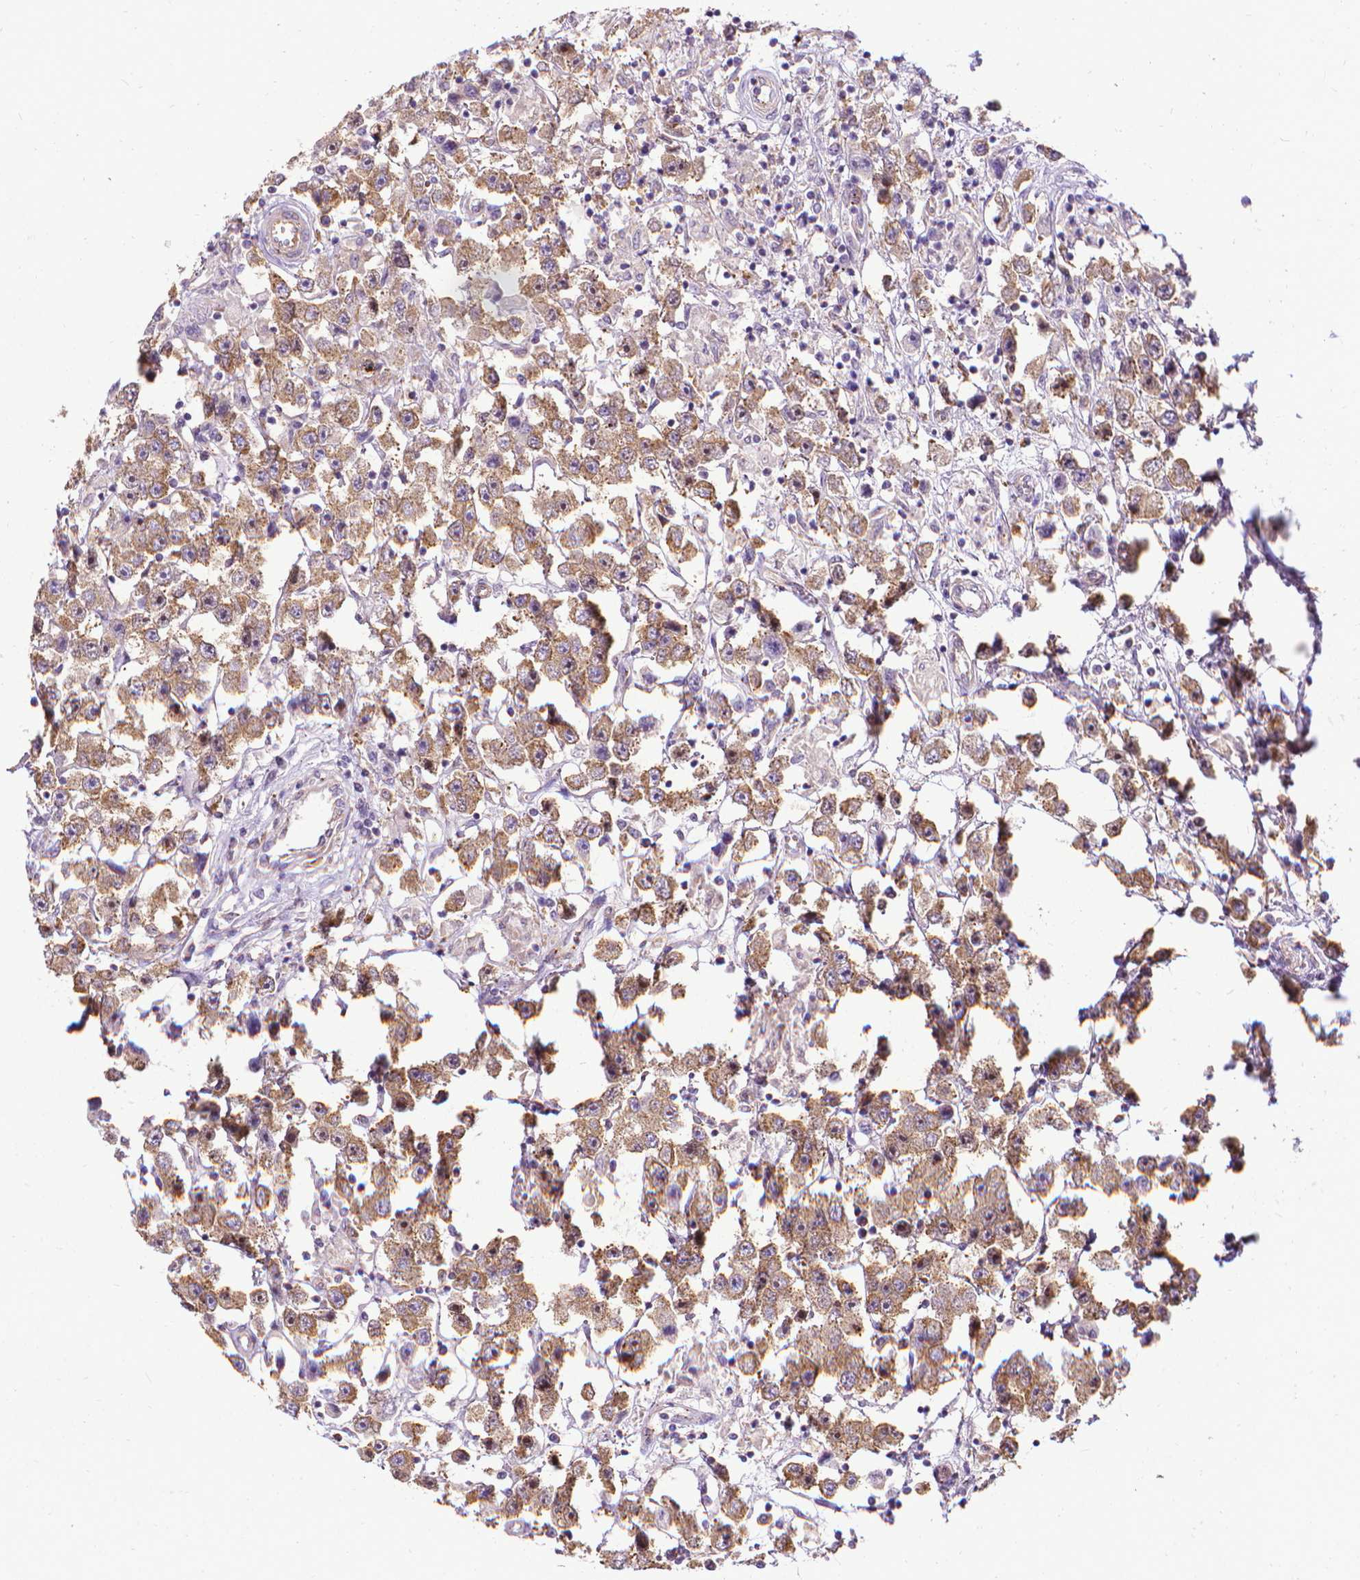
{"staining": {"intensity": "moderate", "quantity": ">75%", "location": "cytoplasmic/membranous"}, "tissue": "testis cancer", "cell_type": "Tumor cells", "image_type": "cancer", "snomed": [{"axis": "morphology", "description": "Seminoma, NOS"}, {"axis": "topography", "description": "Testis"}], "caption": "Immunohistochemistry (IHC) histopathology image of neoplastic tissue: human testis seminoma stained using IHC reveals medium levels of moderate protein expression localized specifically in the cytoplasmic/membranous of tumor cells, appearing as a cytoplasmic/membranous brown color.", "gene": "CFAP299", "patient": {"sex": "male", "age": 45}}